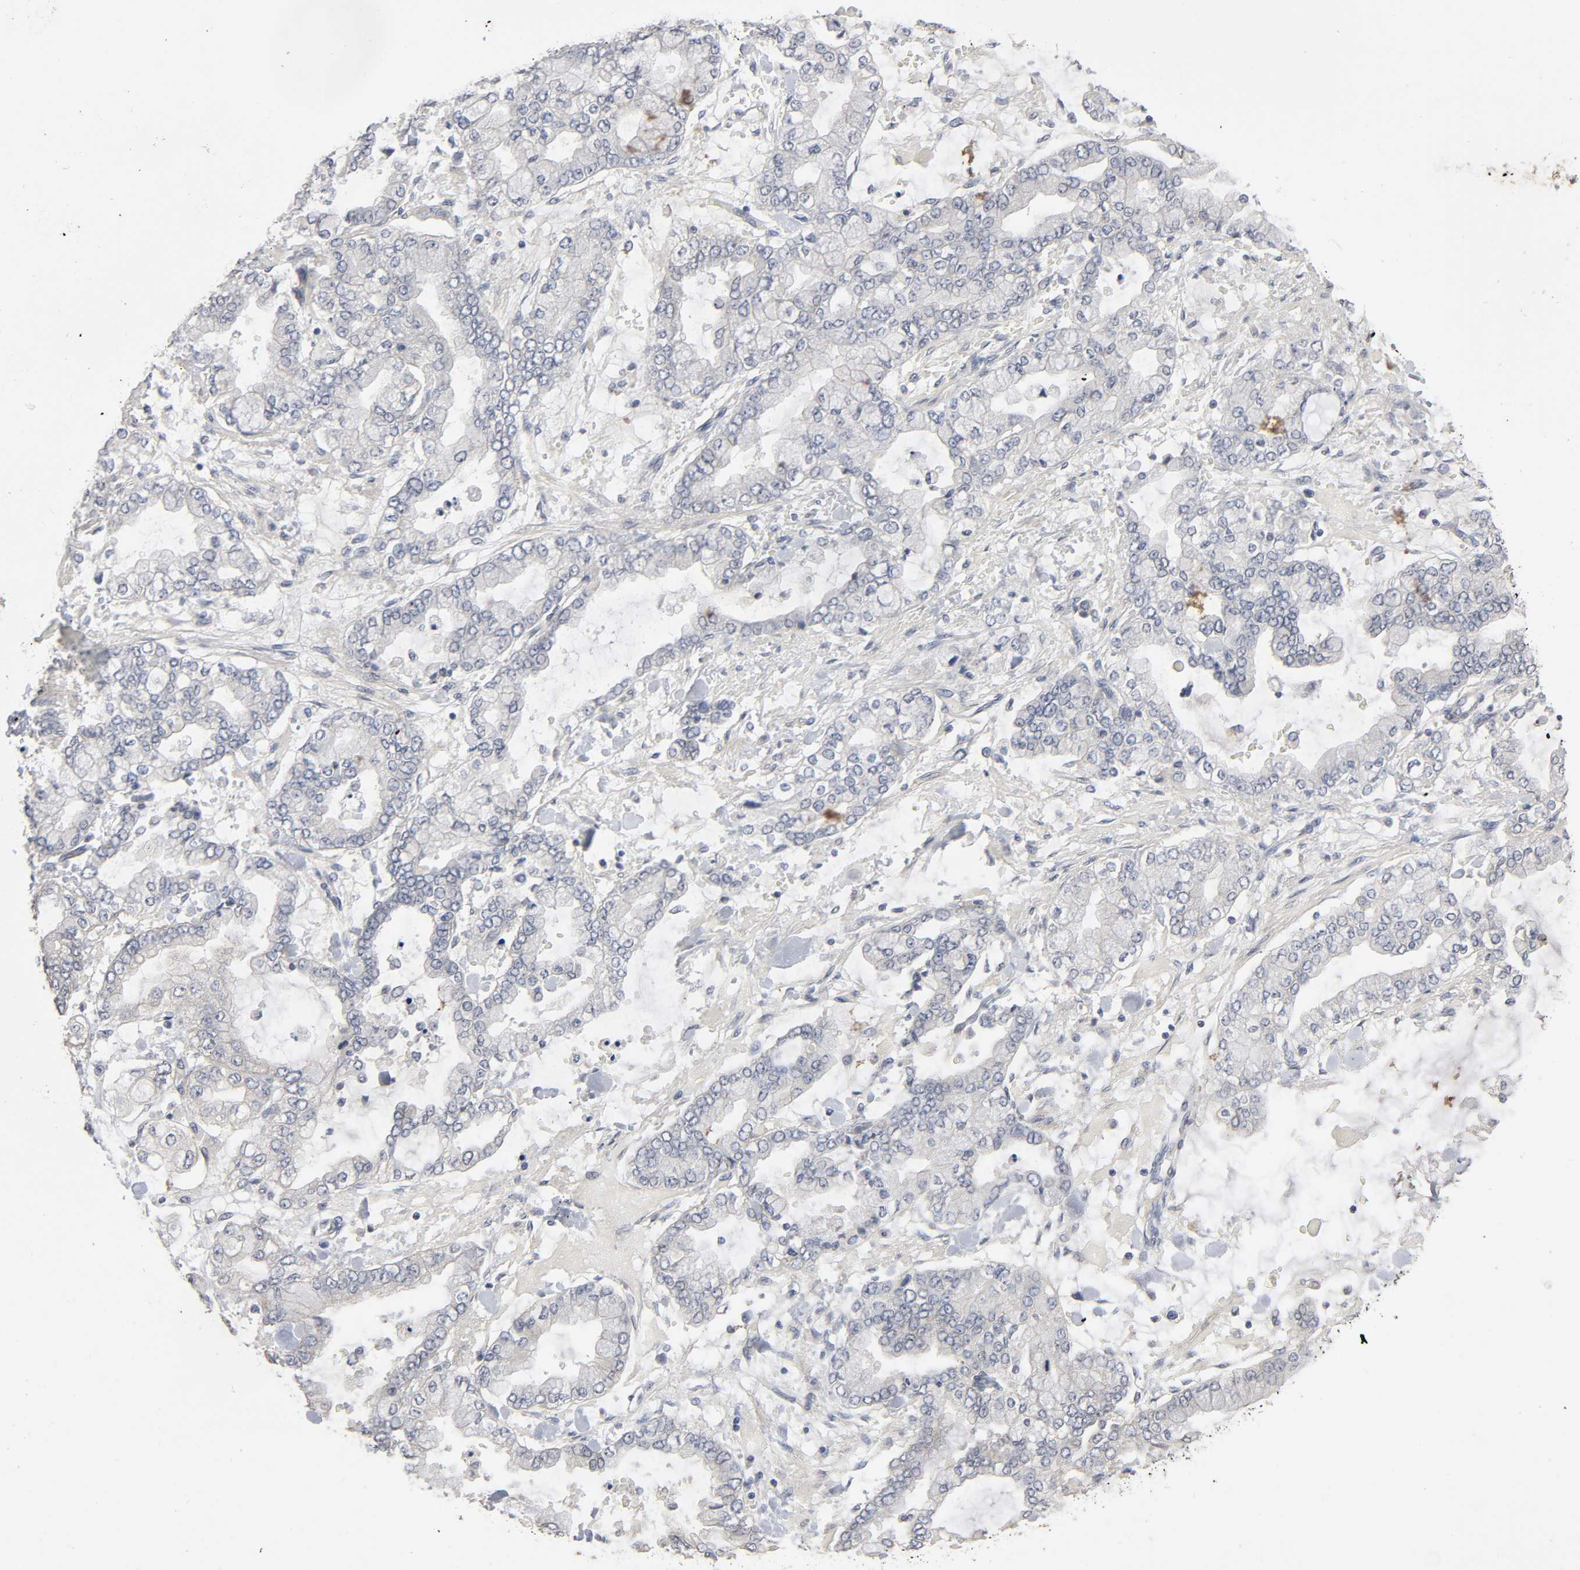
{"staining": {"intensity": "negative", "quantity": "none", "location": "none"}, "tissue": "stomach cancer", "cell_type": "Tumor cells", "image_type": "cancer", "snomed": [{"axis": "morphology", "description": "Normal tissue, NOS"}, {"axis": "morphology", "description": "Adenocarcinoma, NOS"}, {"axis": "topography", "description": "Stomach, upper"}, {"axis": "topography", "description": "Stomach"}], "caption": "A high-resolution histopathology image shows immunohistochemistry (IHC) staining of stomach cancer, which exhibits no significant positivity in tumor cells.", "gene": "SLC10A2", "patient": {"sex": "male", "age": 76}}